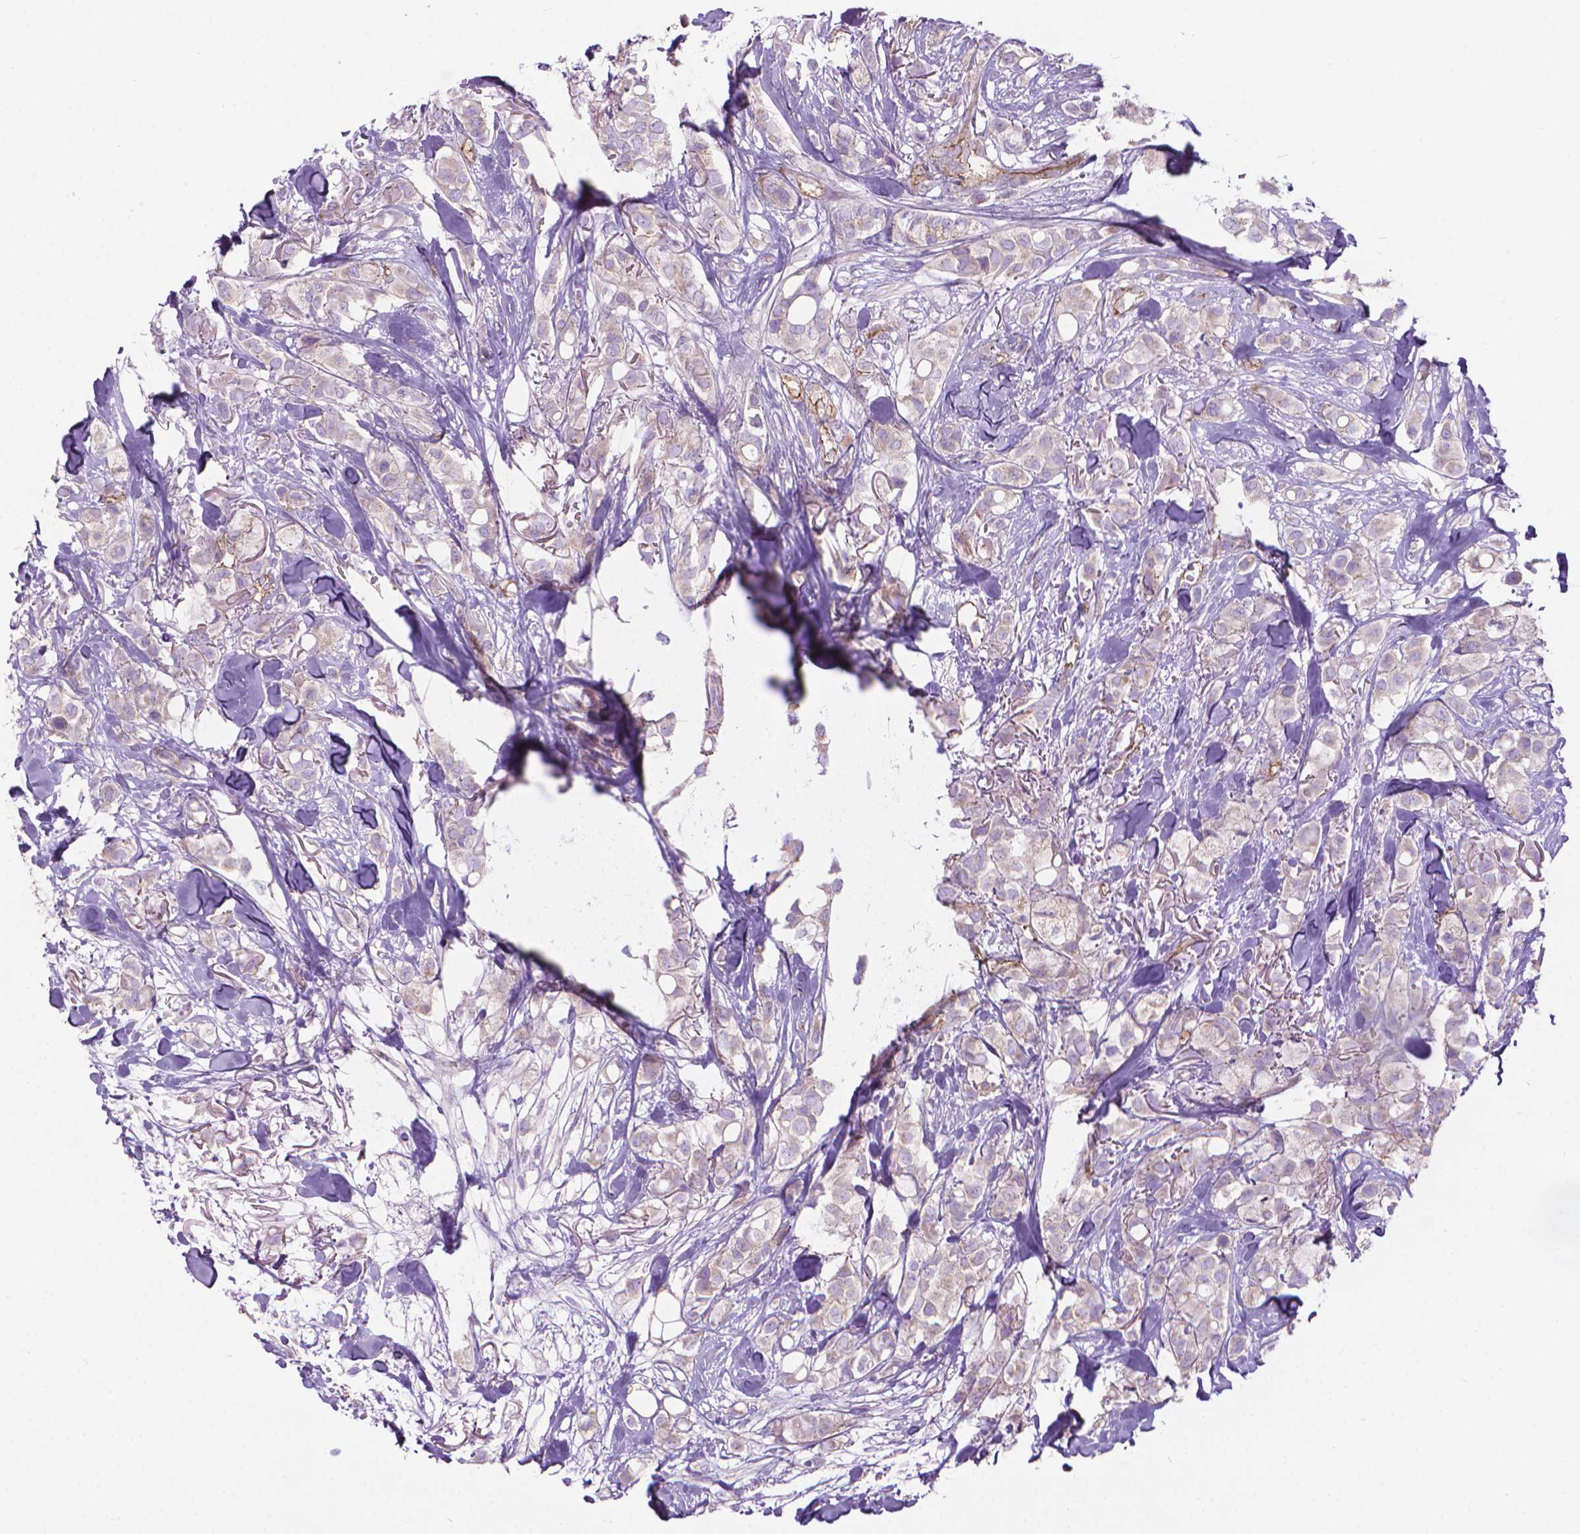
{"staining": {"intensity": "negative", "quantity": "none", "location": "none"}, "tissue": "breast cancer", "cell_type": "Tumor cells", "image_type": "cancer", "snomed": [{"axis": "morphology", "description": "Duct carcinoma"}, {"axis": "topography", "description": "Breast"}], "caption": "Immunohistochemical staining of infiltrating ductal carcinoma (breast) shows no significant expression in tumor cells. Nuclei are stained in blue.", "gene": "TENT5A", "patient": {"sex": "female", "age": 85}}